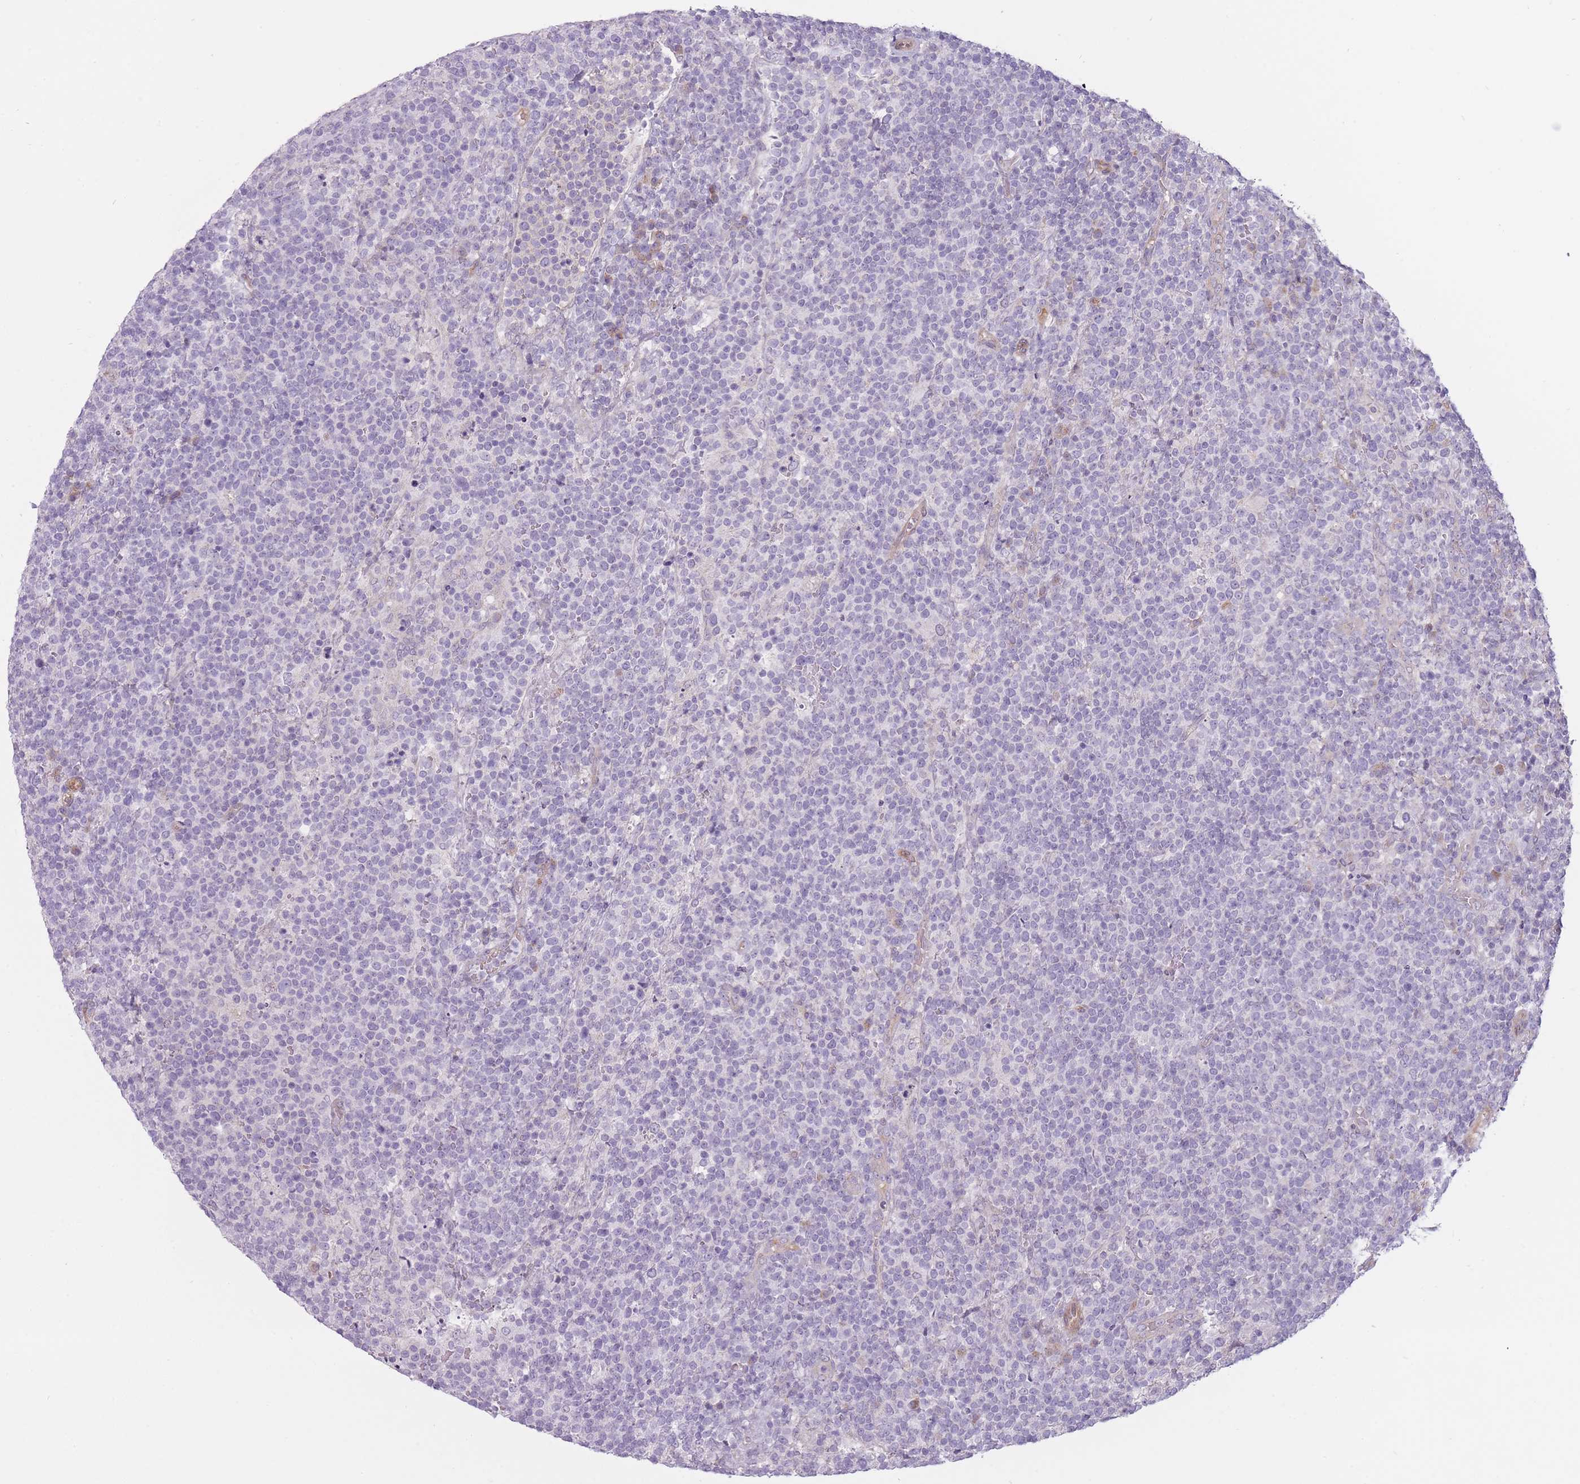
{"staining": {"intensity": "negative", "quantity": "none", "location": "none"}, "tissue": "lymphoma", "cell_type": "Tumor cells", "image_type": "cancer", "snomed": [{"axis": "morphology", "description": "Malignant lymphoma, non-Hodgkin's type, High grade"}, {"axis": "topography", "description": "Lymph node"}], "caption": "High magnification brightfield microscopy of high-grade malignant lymphoma, non-Hodgkin's type stained with DAB (brown) and counterstained with hematoxylin (blue): tumor cells show no significant staining.", "gene": "PGRMC2", "patient": {"sex": "male", "age": 61}}